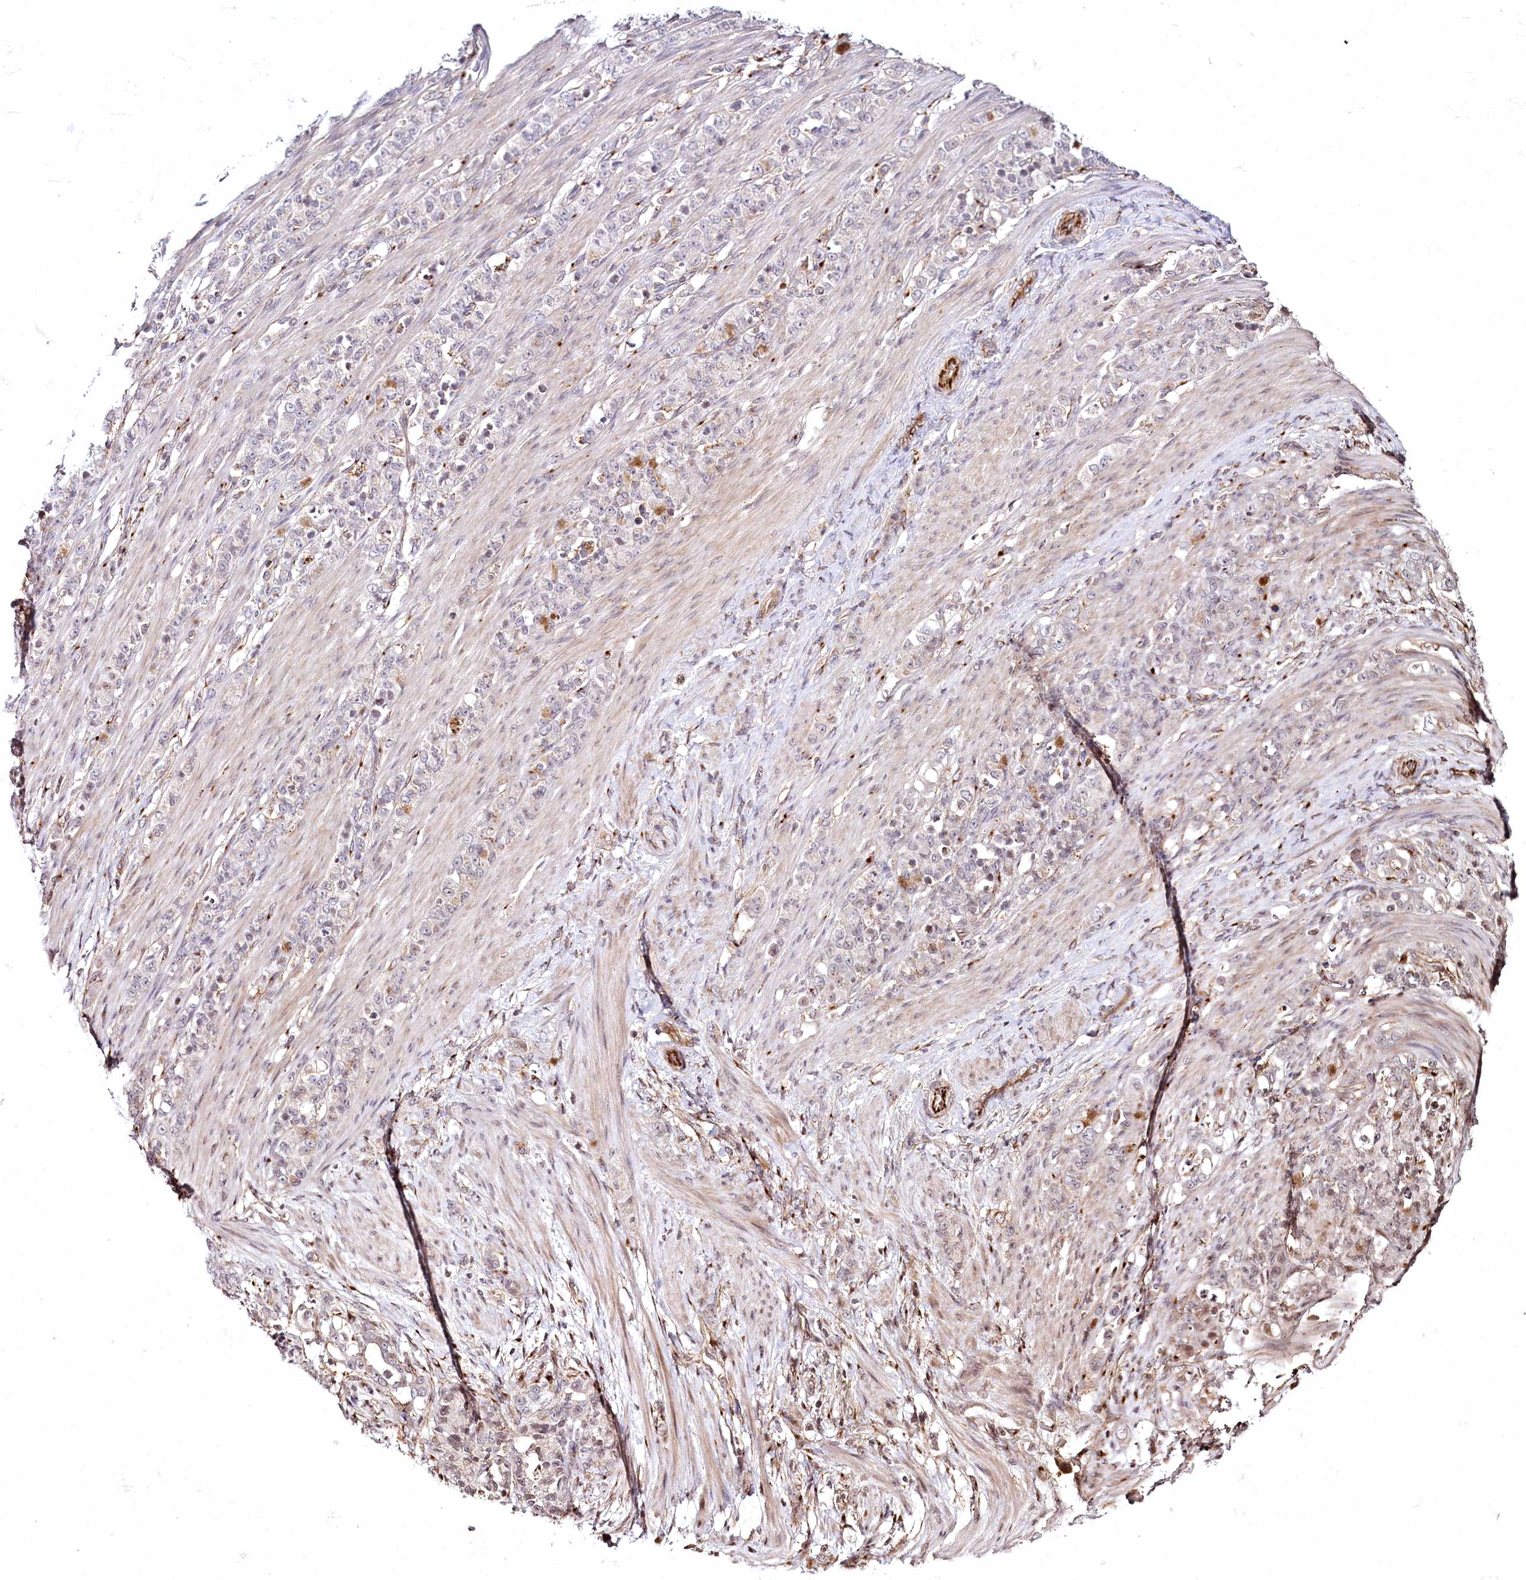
{"staining": {"intensity": "negative", "quantity": "none", "location": "none"}, "tissue": "stomach cancer", "cell_type": "Tumor cells", "image_type": "cancer", "snomed": [{"axis": "morphology", "description": "Adenocarcinoma, NOS"}, {"axis": "topography", "description": "Stomach"}], "caption": "There is no significant positivity in tumor cells of stomach adenocarcinoma. (DAB immunohistochemistry visualized using brightfield microscopy, high magnification).", "gene": "HOXC8", "patient": {"sex": "female", "age": 79}}